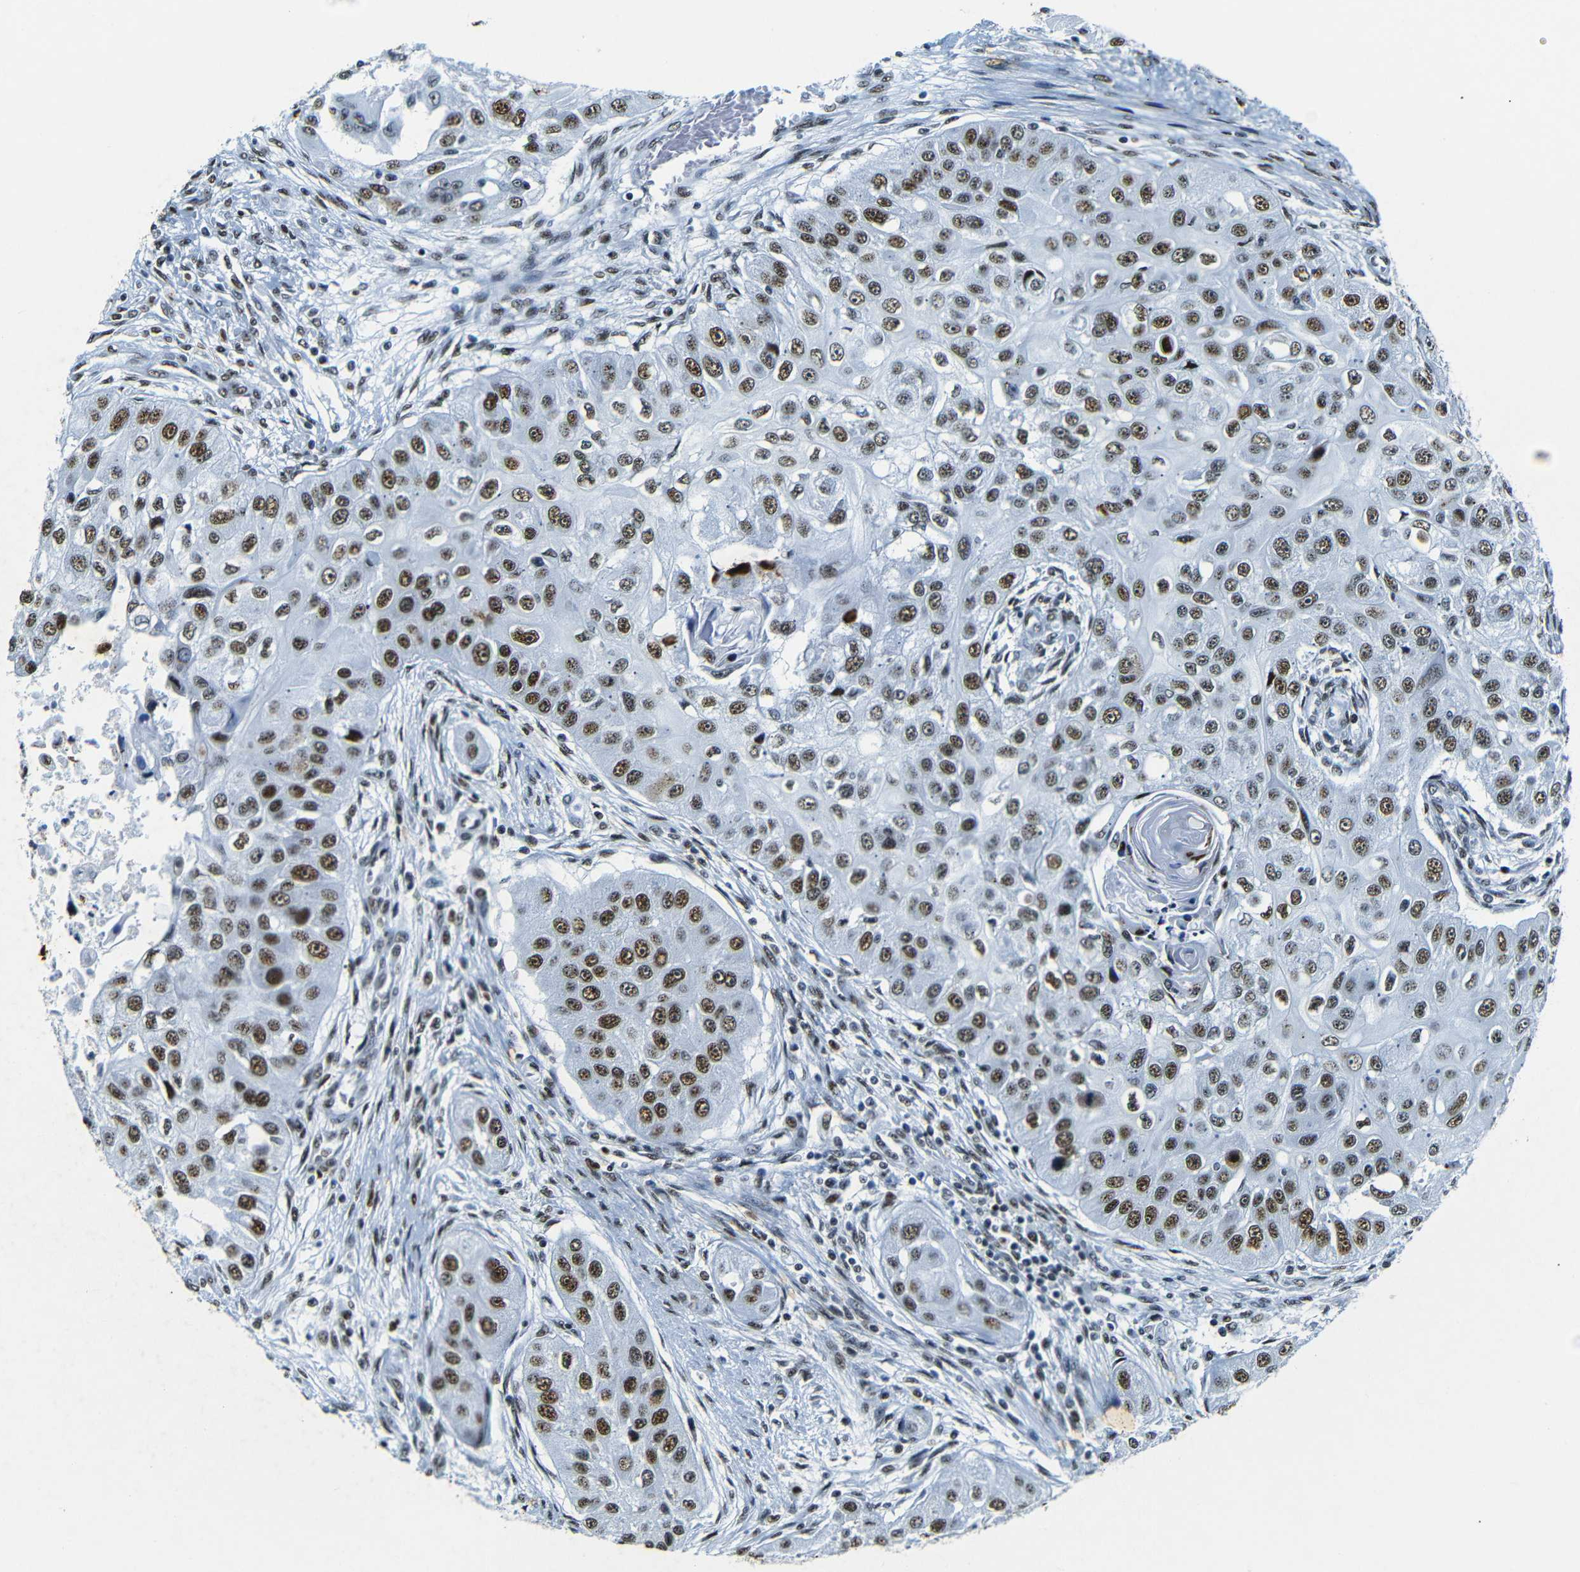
{"staining": {"intensity": "strong", "quantity": ">75%", "location": "nuclear"}, "tissue": "head and neck cancer", "cell_type": "Tumor cells", "image_type": "cancer", "snomed": [{"axis": "morphology", "description": "Normal tissue, NOS"}, {"axis": "morphology", "description": "Squamous cell carcinoma, NOS"}, {"axis": "topography", "description": "Skeletal muscle"}, {"axis": "topography", "description": "Head-Neck"}], "caption": "A brown stain shows strong nuclear staining of a protein in human head and neck cancer (squamous cell carcinoma) tumor cells.", "gene": "SRSF1", "patient": {"sex": "male", "age": 51}}